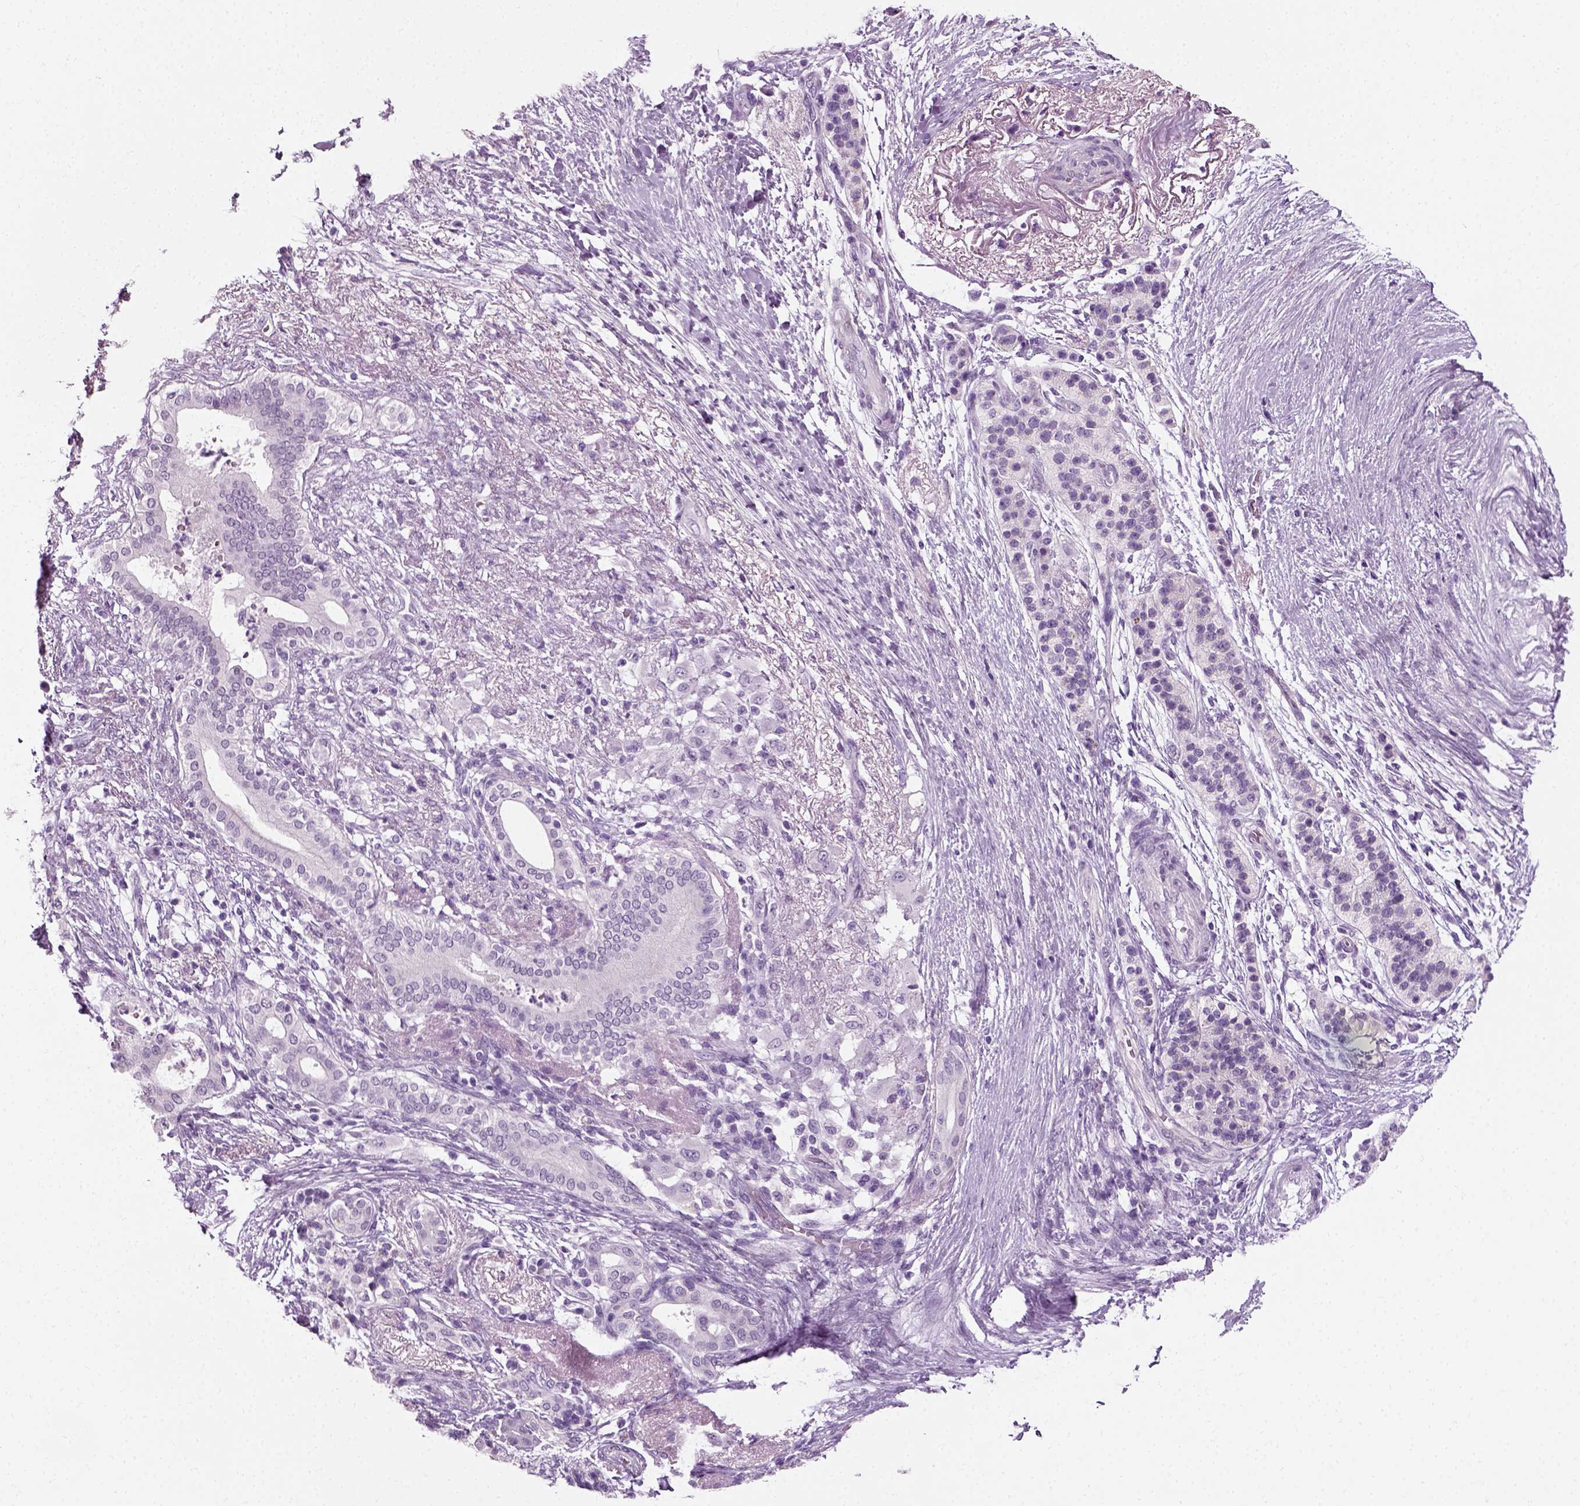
{"staining": {"intensity": "negative", "quantity": "none", "location": "none"}, "tissue": "pancreatic cancer", "cell_type": "Tumor cells", "image_type": "cancer", "snomed": [{"axis": "morphology", "description": "Adenocarcinoma, NOS"}, {"axis": "topography", "description": "Pancreas"}], "caption": "Human pancreatic cancer (adenocarcinoma) stained for a protein using immunohistochemistry (IHC) reveals no expression in tumor cells.", "gene": "SPATA31E1", "patient": {"sex": "female", "age": 72}}